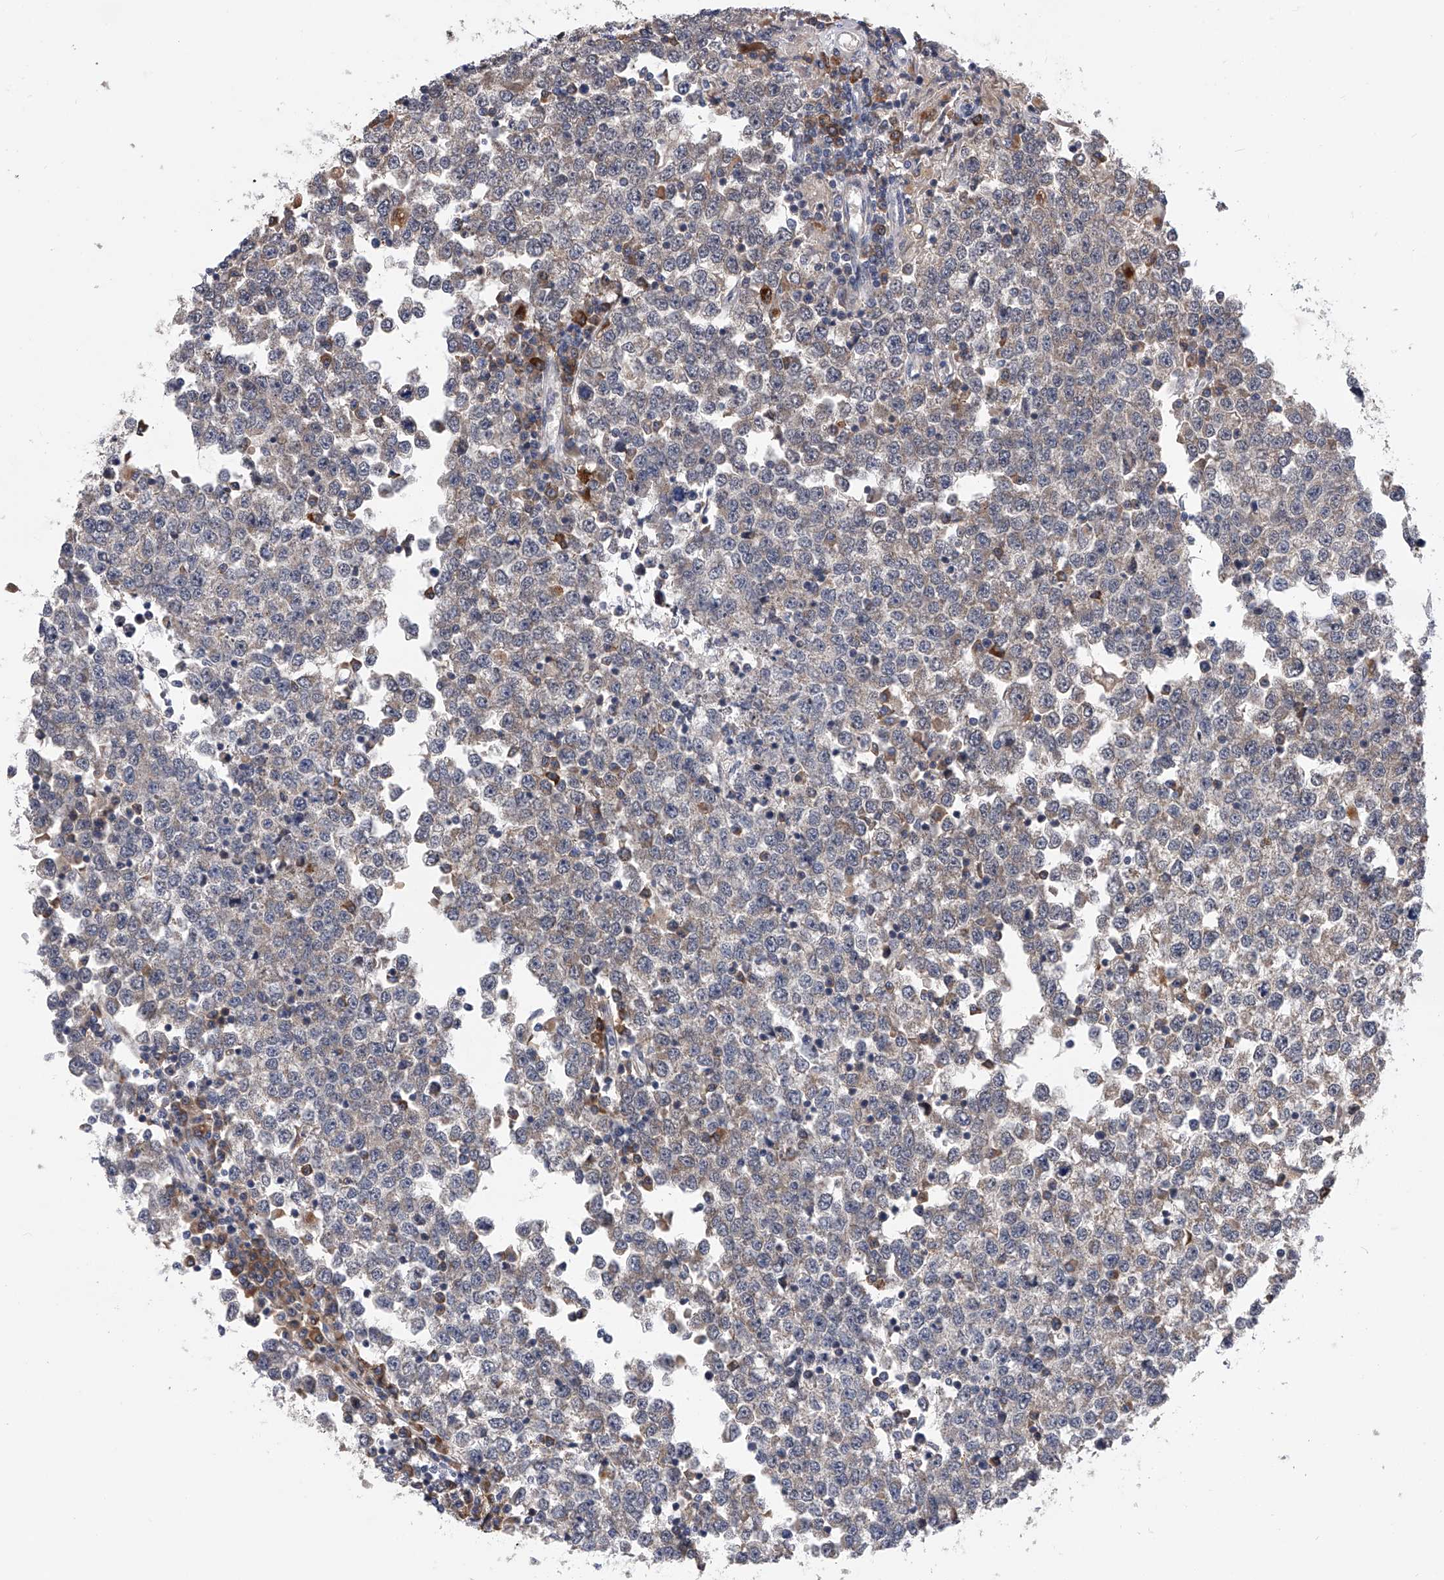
{"staining": {"intensity": "weak", "quantity": "25%-75%", "location": "cytoplasmic/membranous"}, "tissue": "testis cancer", "cell_type": "Tumor cells", "image_type": "cancer", "snomed": [{"axis": "morphology", "description": "Seminoma, NOS"}, {"axis": "topography", "description": "Testis"}], "caption": "Immunohistochemistry (IHC) photomicrograph of seminoma (testis) stained for a protein (brown), which shows low levels of weak cytoplasmic/membranous staining in about 25%-75% of tumor cells.", "gene": "SPOCK1", "patient": {"sex": "male", "age": 65}}